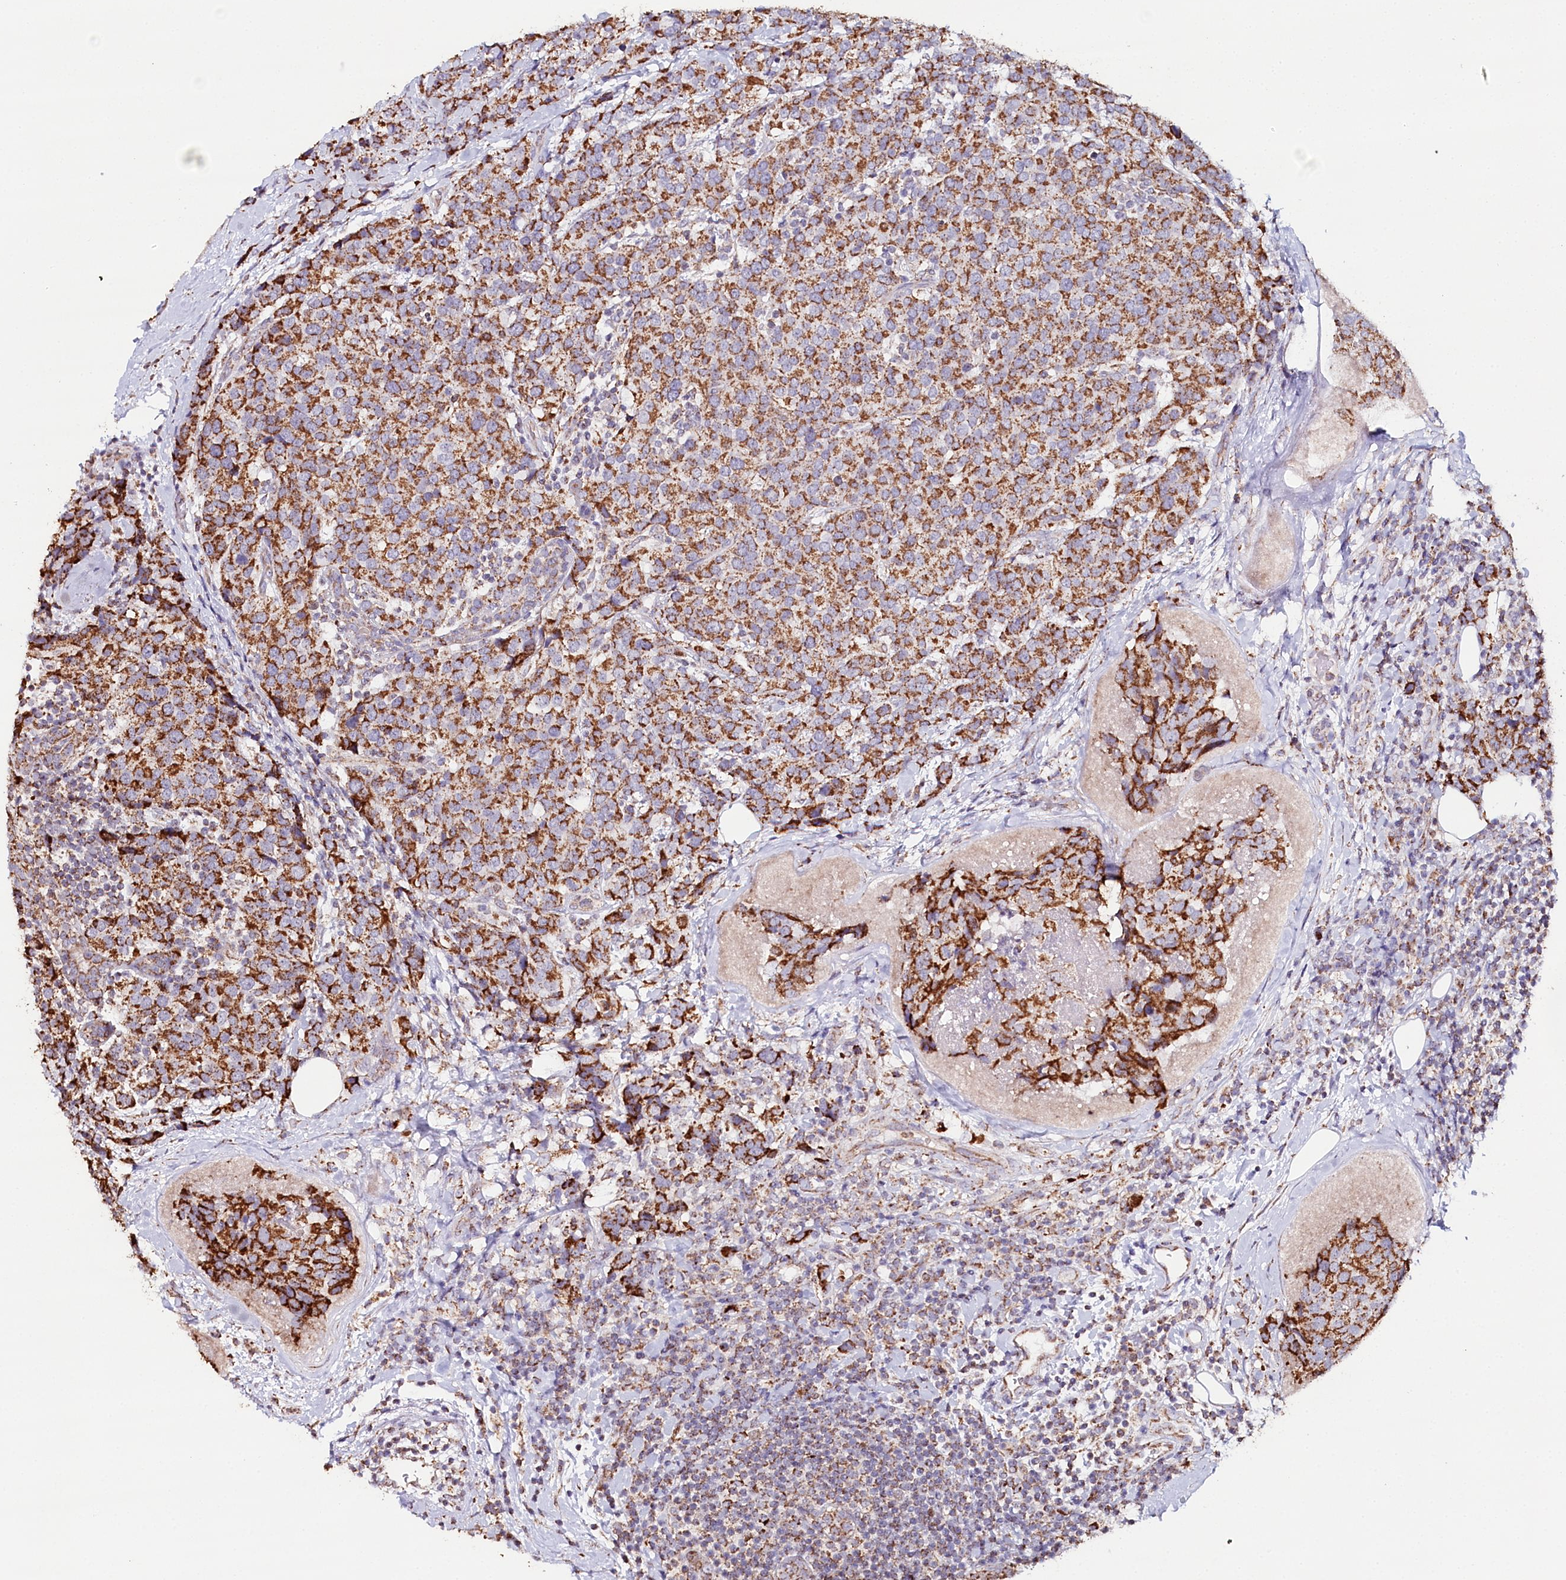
{"staining": {"intensity": "strong", "quantity": ">75%", "location": "cytoplasmic/membranous"}, "tissue": "breast cancer", "cell_type": "Tumor cells", "image_type": "cancer", "snomed": [{"axis": "morphology", "description": "Lobular carcinoma"}, {"axis": "topography", "description": "Breast"}], "caption": "Tumor cells demonstrate strong cytoplasmic/membranous staining in about >75% of cells in breast lobular carcinoma.", "gene": "MMP25", "patient": {"sex": "female", "age": 59}}